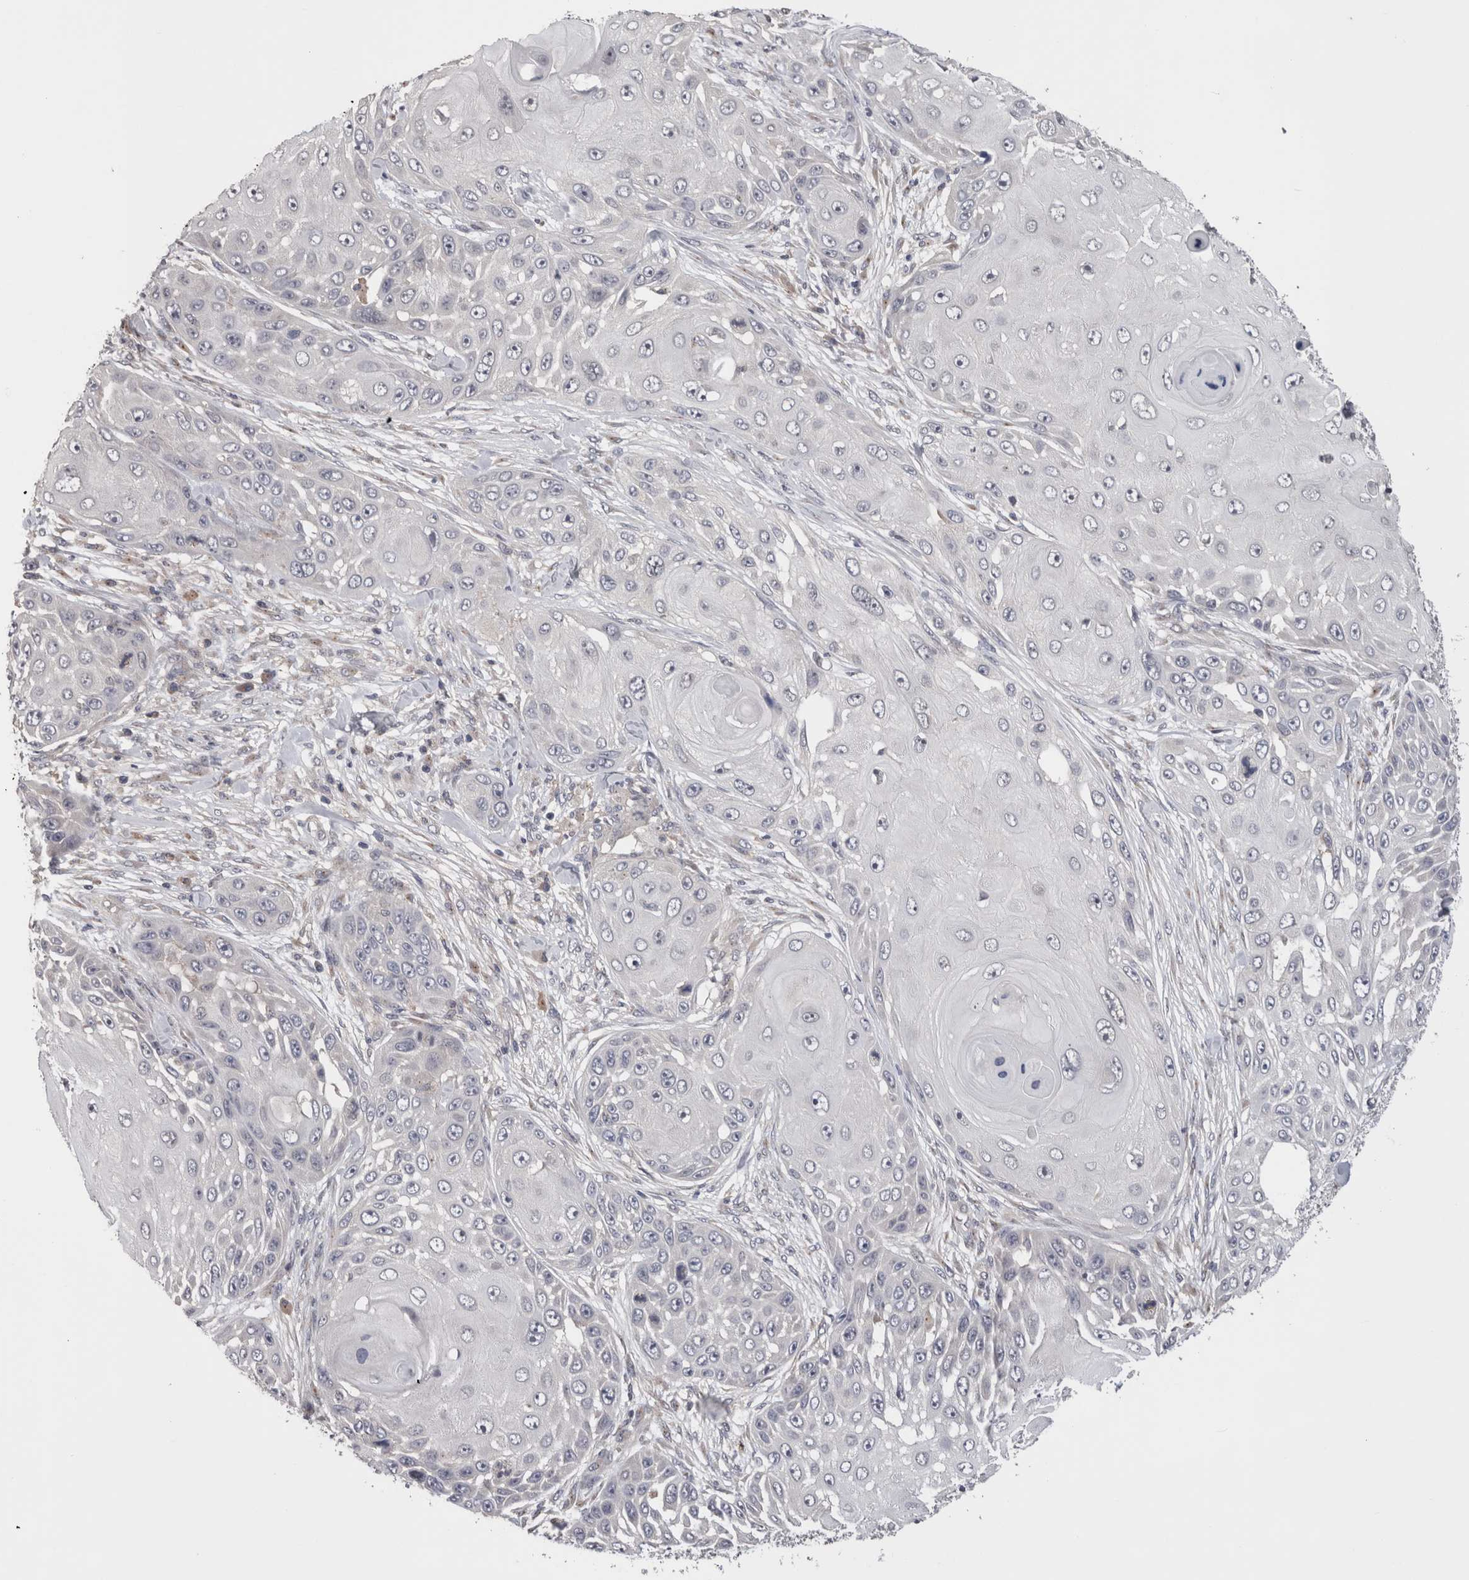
{"staining": {"intensity": "negative", "quantity": "none", "location": "none"}, "tissue": "skin cancer", "cell_type": "Tumor cells", "image_type": "cancer", "snomed": [{"axis": "morphology", "description": "Squamous cell carcinoma, NOS"}, {"axis": "topography", "description": "Skin"}], "caption": "This micrograph is of squamous cell carcinoma (skin) stained with immunohistochemistry to label a protein in brown with the nuclei are counter-stained blue. There is no expression in tumor cells.", "gene": "DCTN6", "patient": {"sex": "female", "age": 44}}